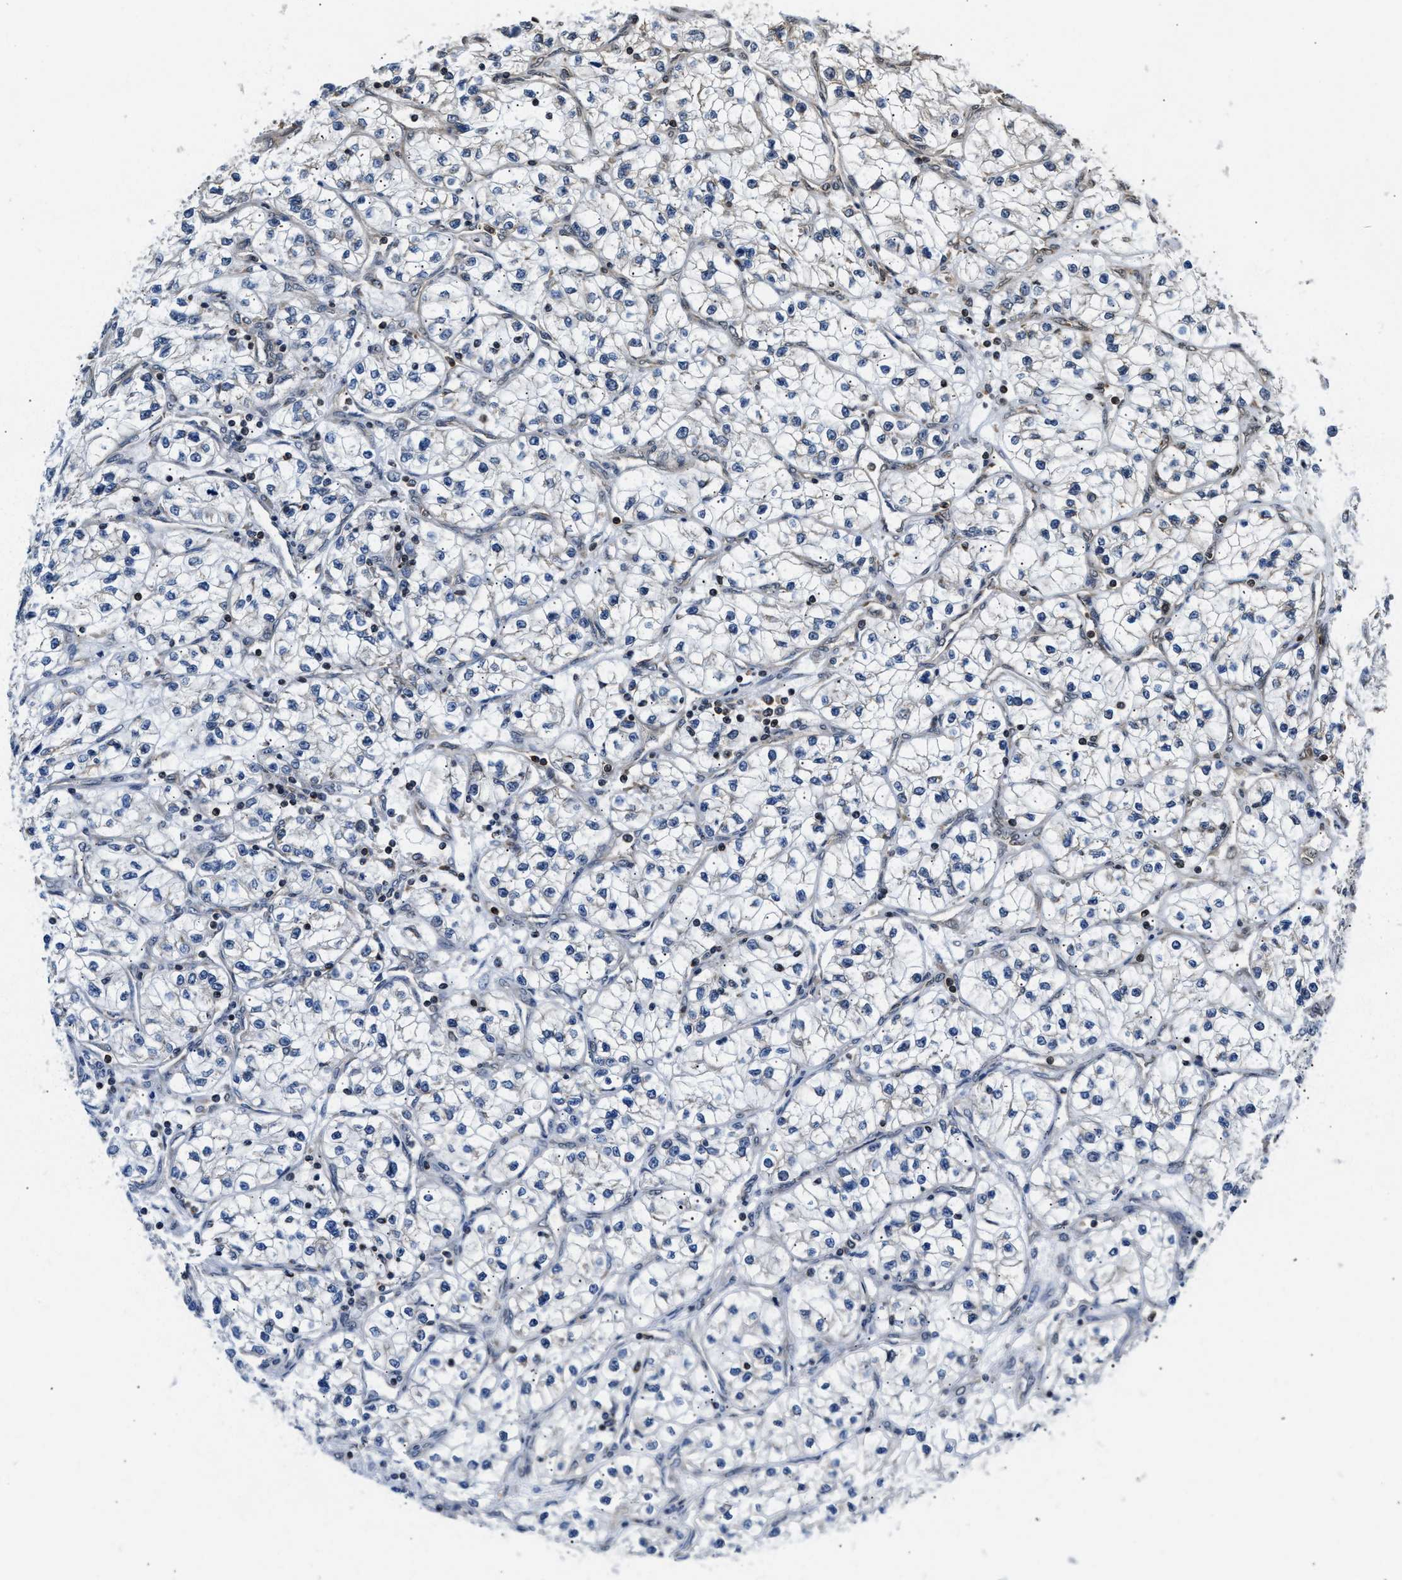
{"staining": {"intensity": "weak", "quantity": "<25%", "location": "nuclear"}, "tissue": "renal cancer", "cell_type": "Tumor cells", "image_type": "cancer", "snomed": [{"axis": "morphology", "description": "Adenocarcinoma, NOS"}, {"axis": "topography", "description": "Kidney"}], "caption": "Renal adenocarcinoma was stained to show a protein in brown. There is no significant positivity in tumor cells.", "gene": "STK10", "patient": {"sex": "female", "age": 57}}